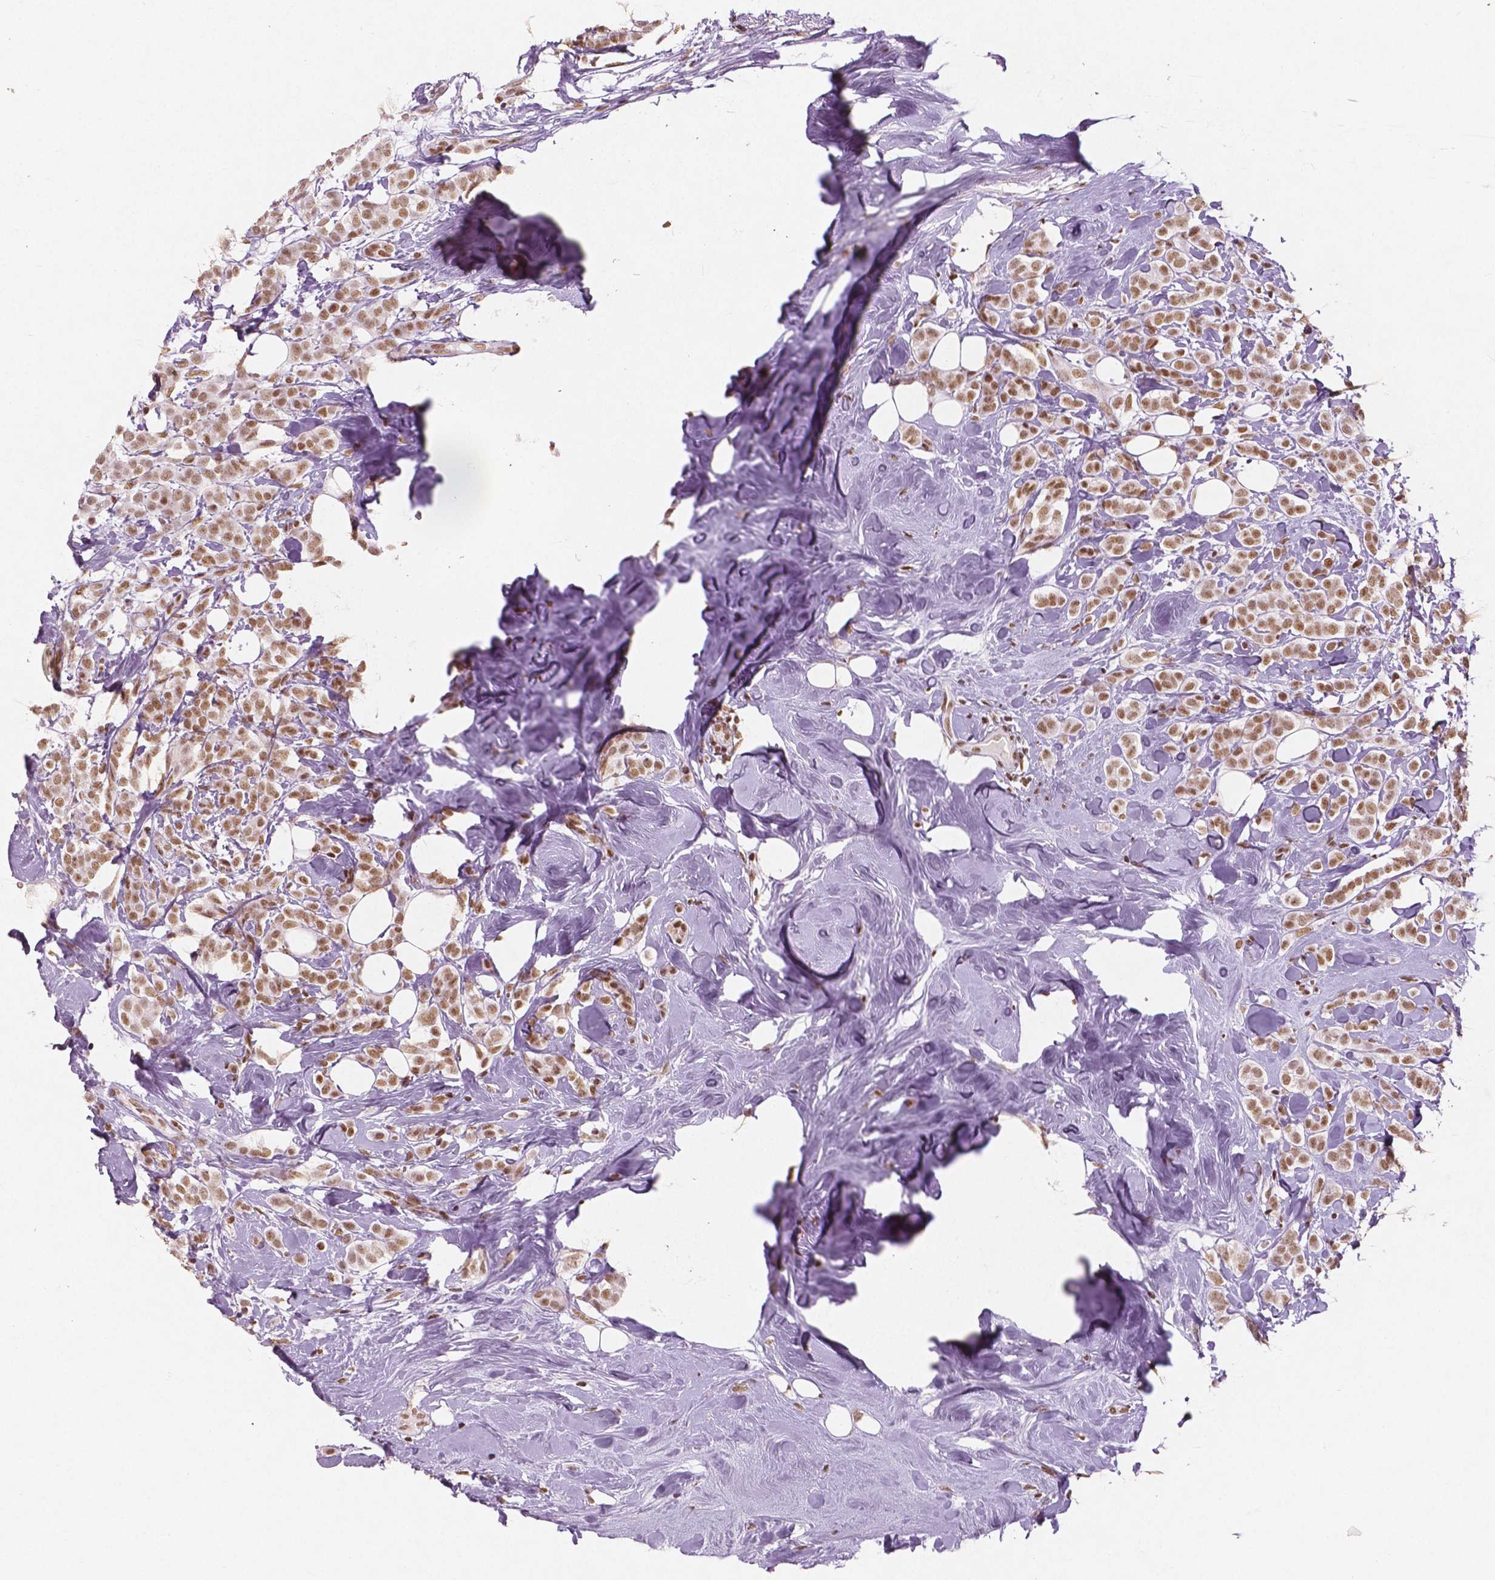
{"staining": {"intensity": "moderate", "quantity": ">75%", "location": "nuclear"}, "tissue": "breast cancer", "cell_type": "Tumor cells", "image_type": "cancer", "snomed": [{"axis": "morphology", "description": "Lobular carcinoma"}, {"axis": "topography", "description": "Breast"}], "caption": "Human breast cancer (lobular carcinoma) stained with a protein marker demonstrates moderate staining in tumor cells.", "gene": "BRD4", "patient": {"sex": "female", "age": 49}}